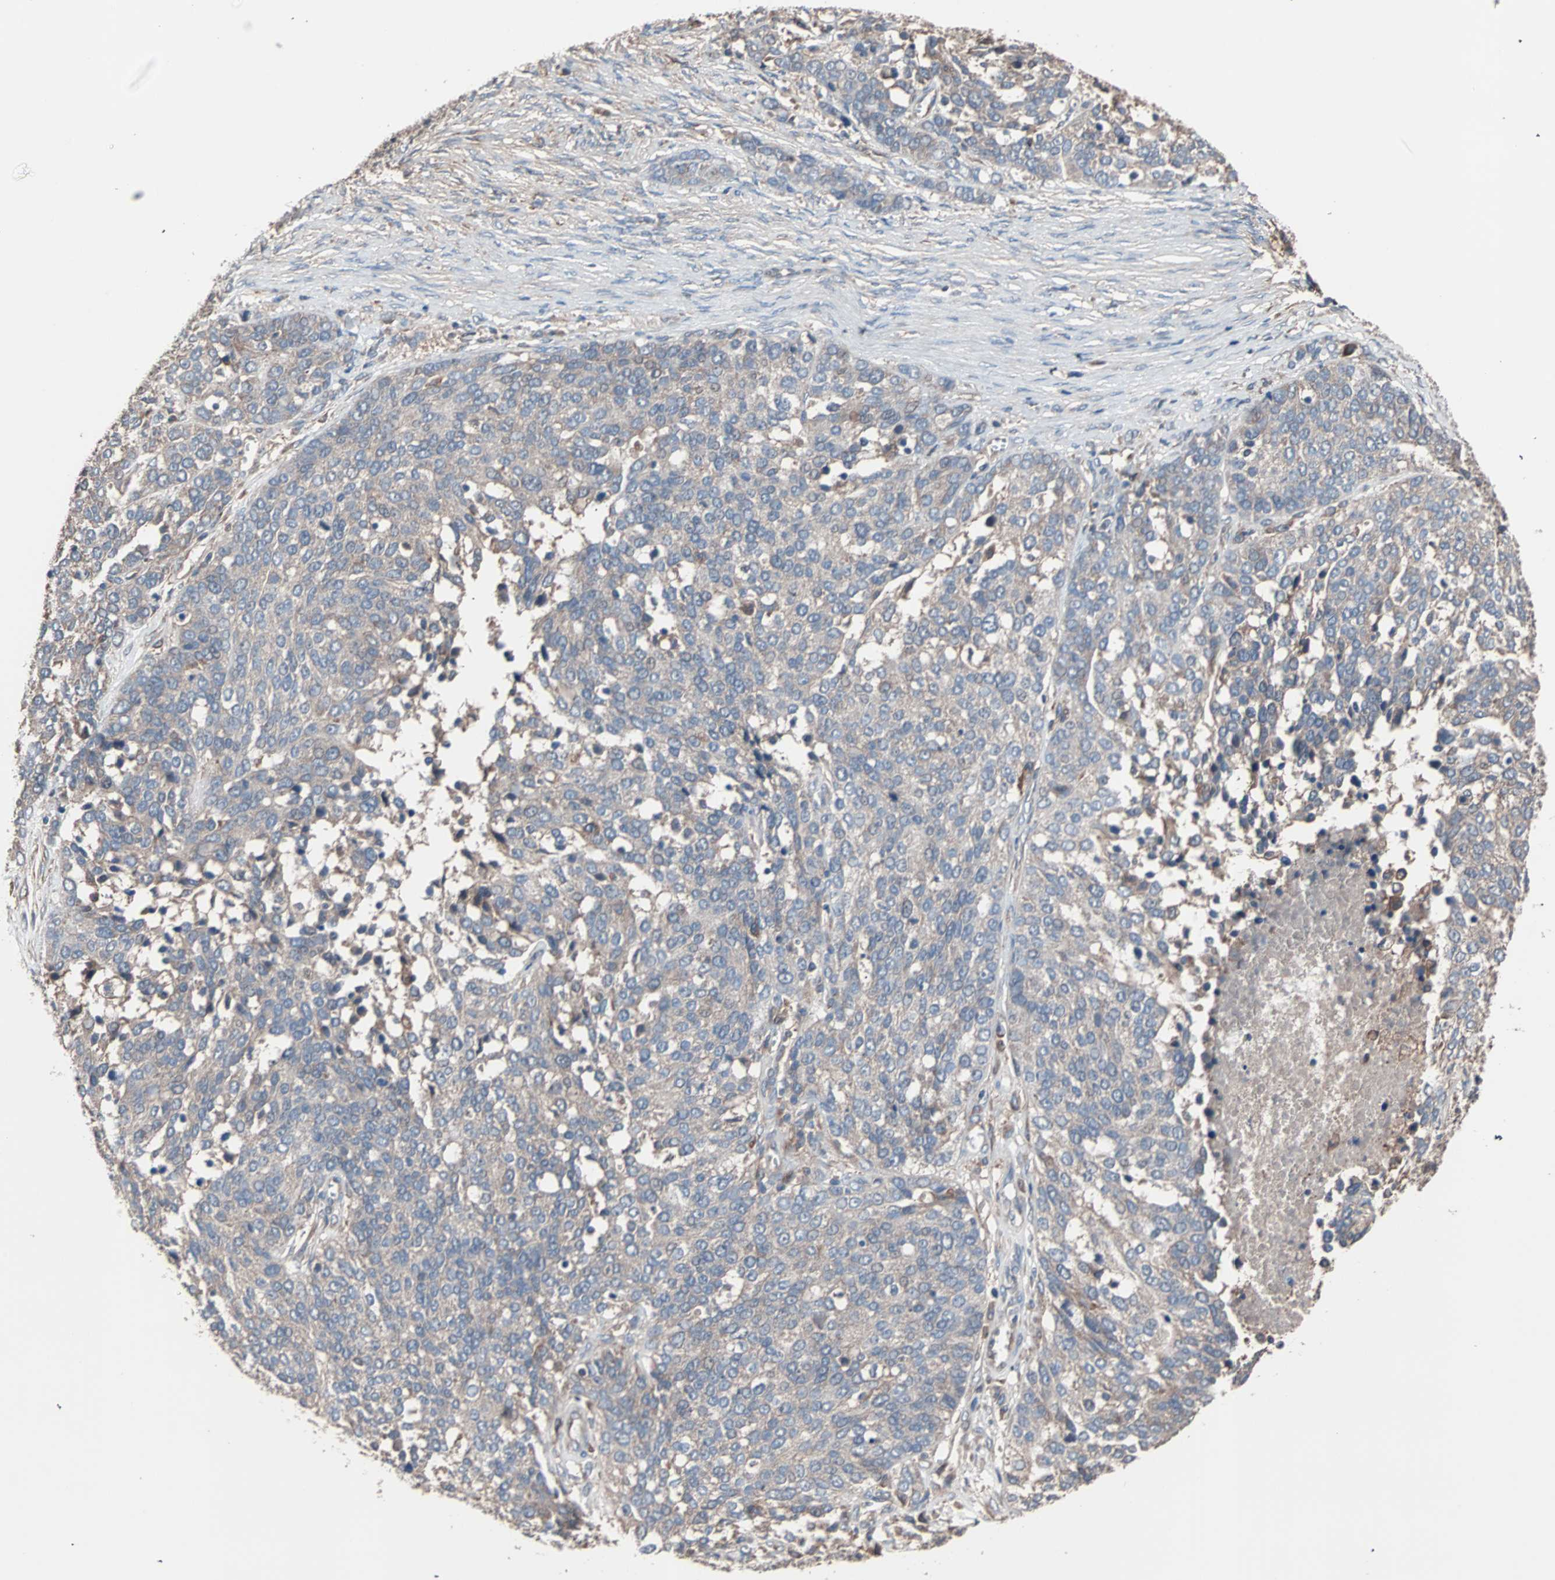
{"staining": {"intensity": "weak", "quantity": "25%-75%", "location": "cytoplasmic/membranous"}, "tissue": "ovarian cancer", "cell_type": "Tumor cells", "image_type": "cancer", "snomed": [{"axis": "morphology", "description": "Cystadenocarcinoma, serous, NOS"}, {"axis": "topography", "description": "Ovary"}], "caption": "Immunohistochemistry (IHC) of ovarian cancer displays low levels of weak cytoplasmic/membranous expression in about 25%-75% of tumor cells. Nuclei are stained in blue.", "gene": "ATG7", "patient": {"sex": "female", "age": 44}}